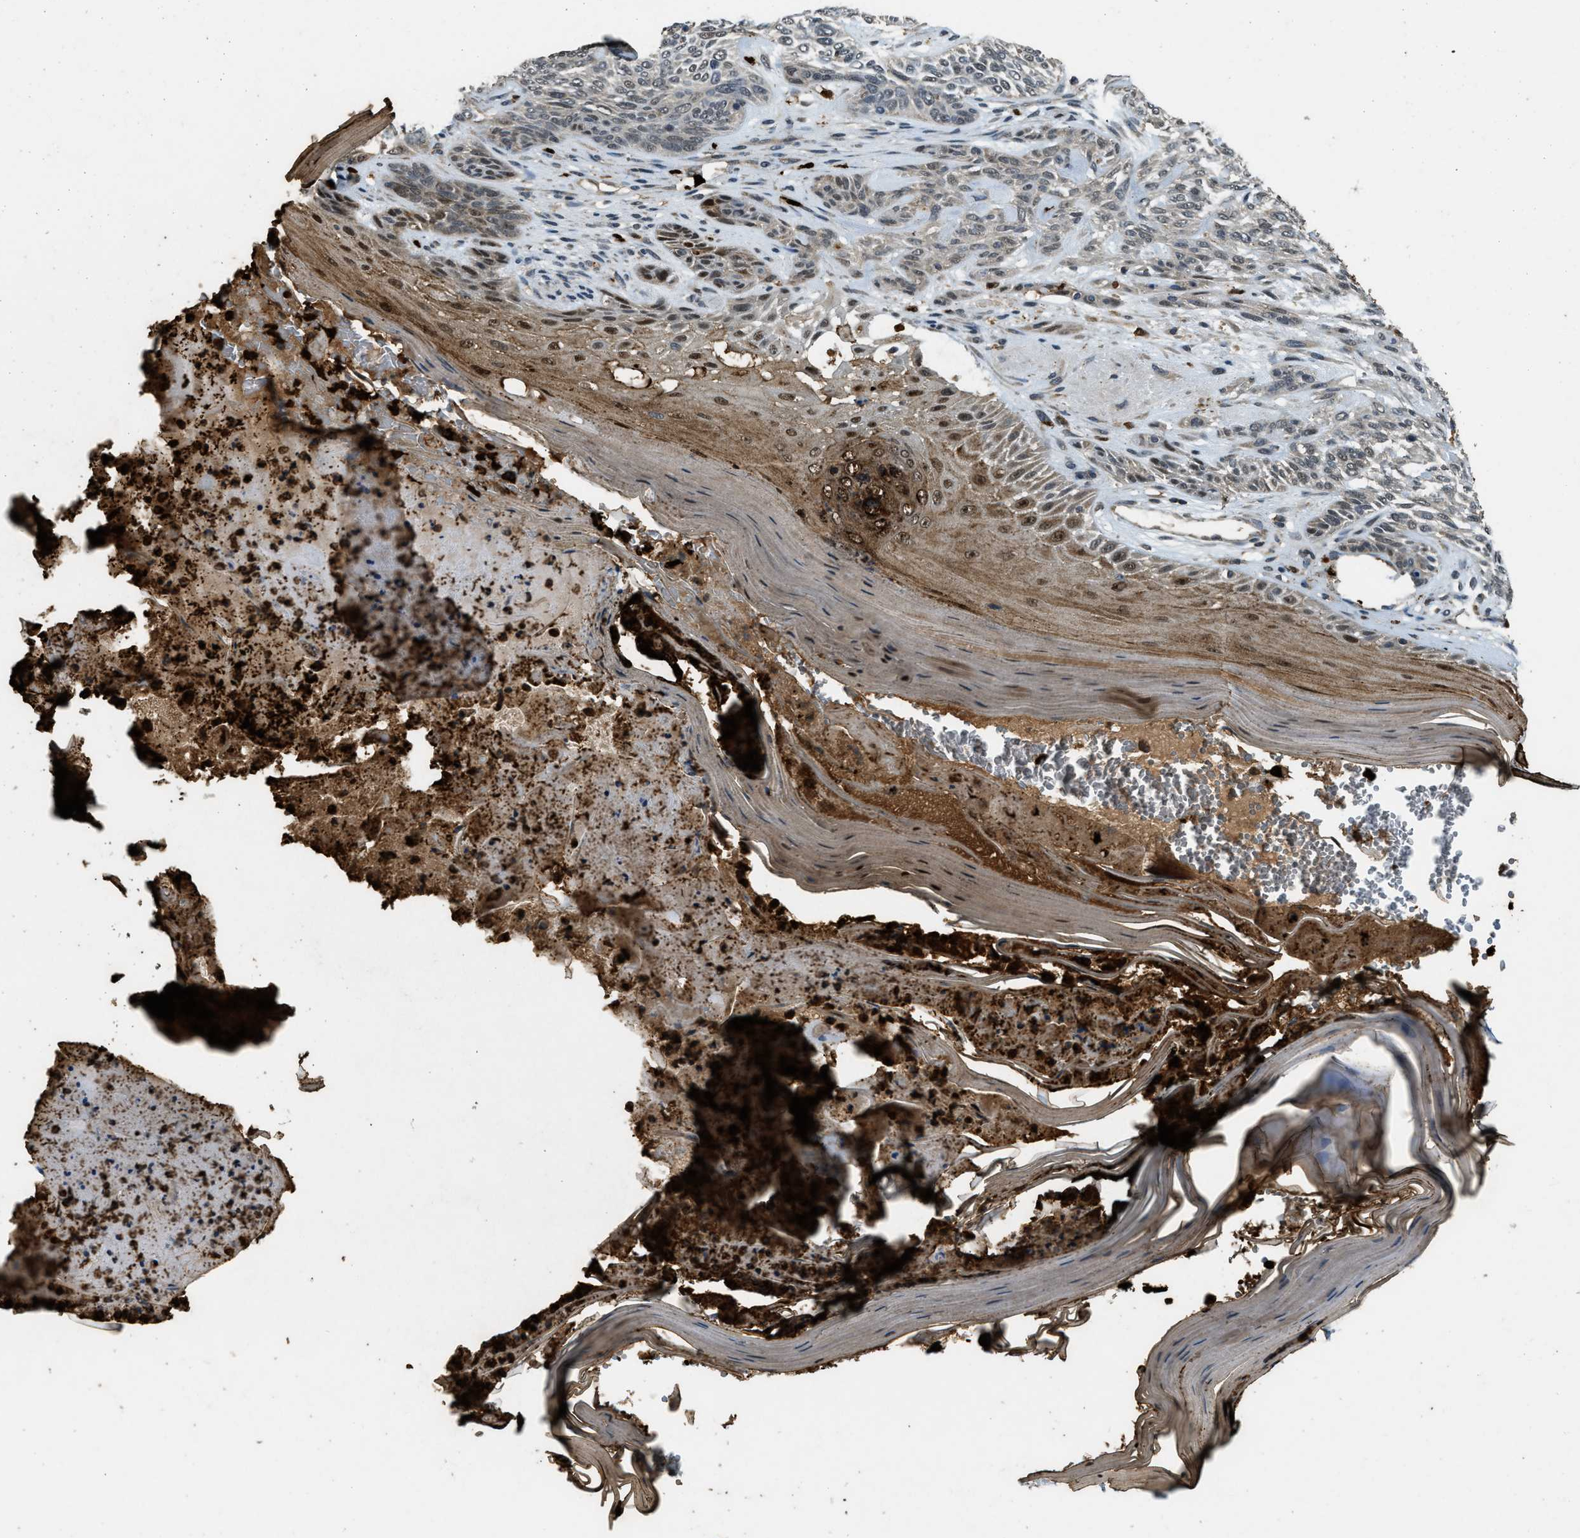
{"staining": {"intensity": "weak", "quantity": "<25%", "location": "cytoplasmic/membranous"}, "tissue": "skin cancer", "cell_type": "Tumor cells", "image_type": "cancer", "snomed": [{"axis": "morphology", "description": "Basal cell carcinoma"}, {"axis": "topography", "description": "Skin"}], "caption": "A histopathology image of skin cancer (basal cell carcinoma) stained for a protein shows no brown staining in tumor cells.", "gene": "RNF141", "patient": {"sex": "male", "age": 55}}